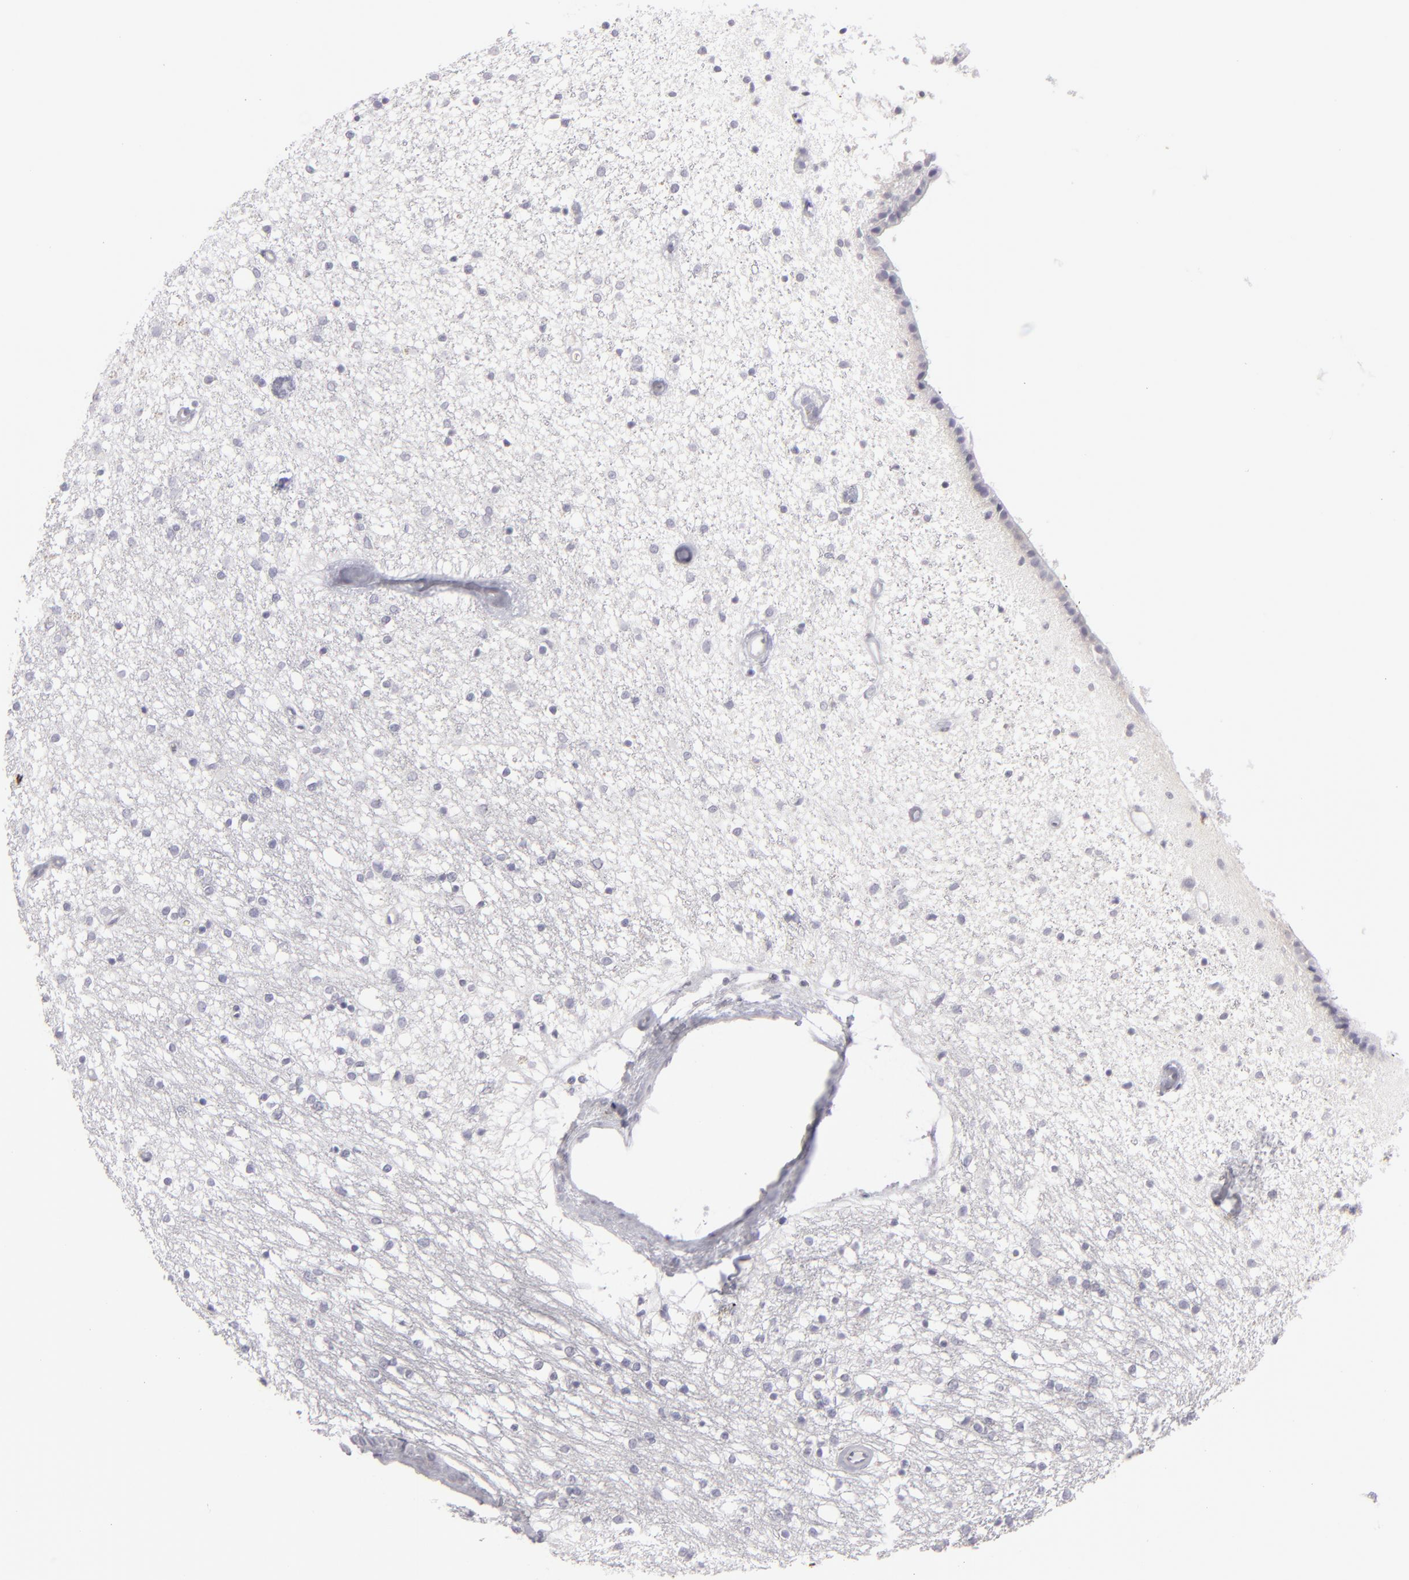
{"staining": {"intensity": "negative", "quantity": "none", "location": "none"}, "tissue": "caudate", "cell_type": "Glial cells", "image_type": "normal", "snomed": [{"axis": "morphology", "description": "Normal tissue, NOS"}, {"axis": "topography", "description": "Lateral ventricle wall"}], "caption": "Immunohistochemistry histopathology image of benign caudate: human caudate stained with DAB demonstrates no significant protein expression in glial cells. (IHC, brightfield microscopy, high magnification).", "gene": "JUP", "patient": {"sex": "female", "age": 54}}